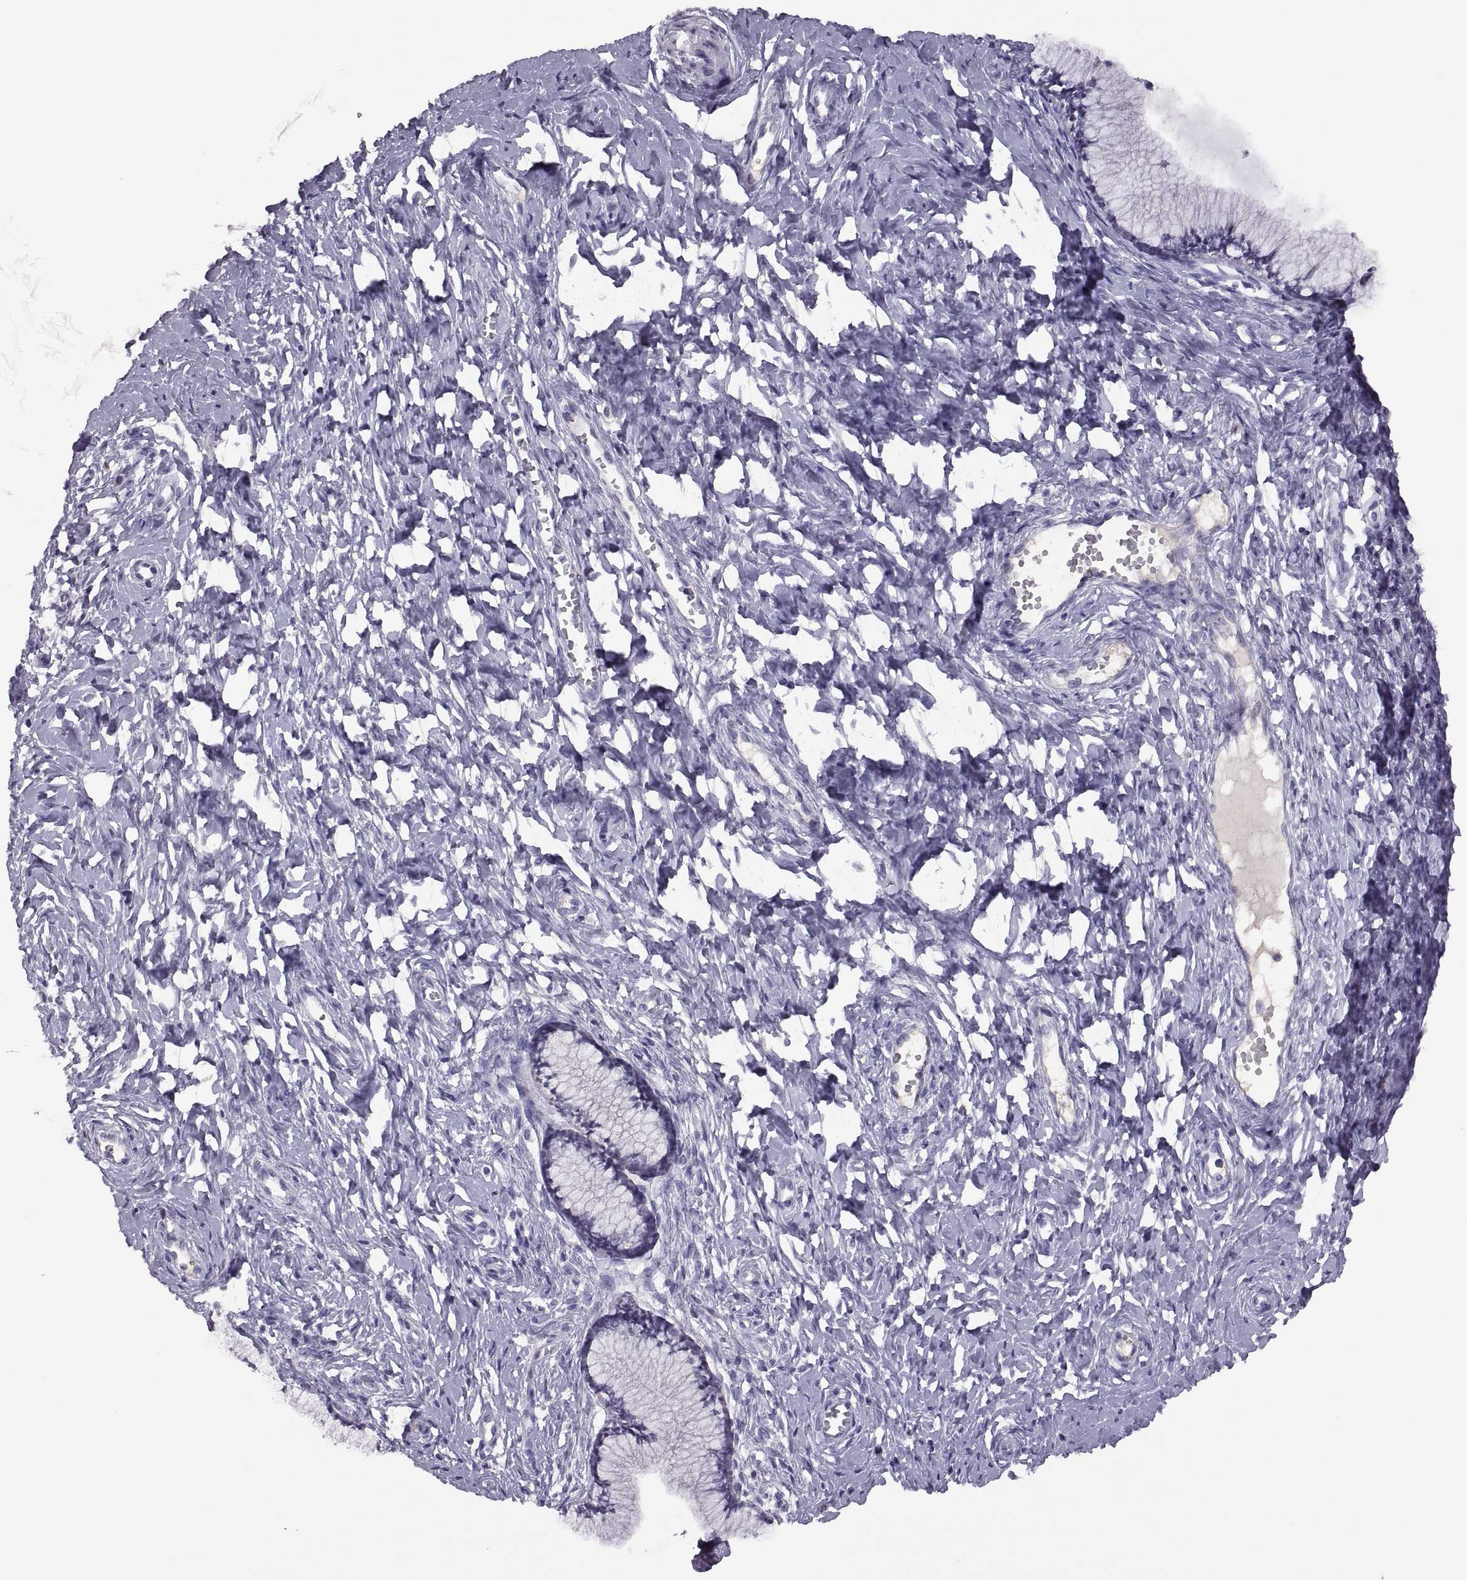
{"staining": {"intensity": "negative", "quantity": "none", "location": "none"}, "tissue": "cervix", "cell_type": "Glandular cells", "image_type": "normal", "snomed": [{"axis": "morphology", "description": "Normal tissue, NOS"}, {"axis": "topography", "description": "Cervix"}], "caption": "Image shows no significant protein staining in glandular cells of unremarkable cervix.", "gene": "TBX19", "patient": {"sex": "female", "age": 40}}